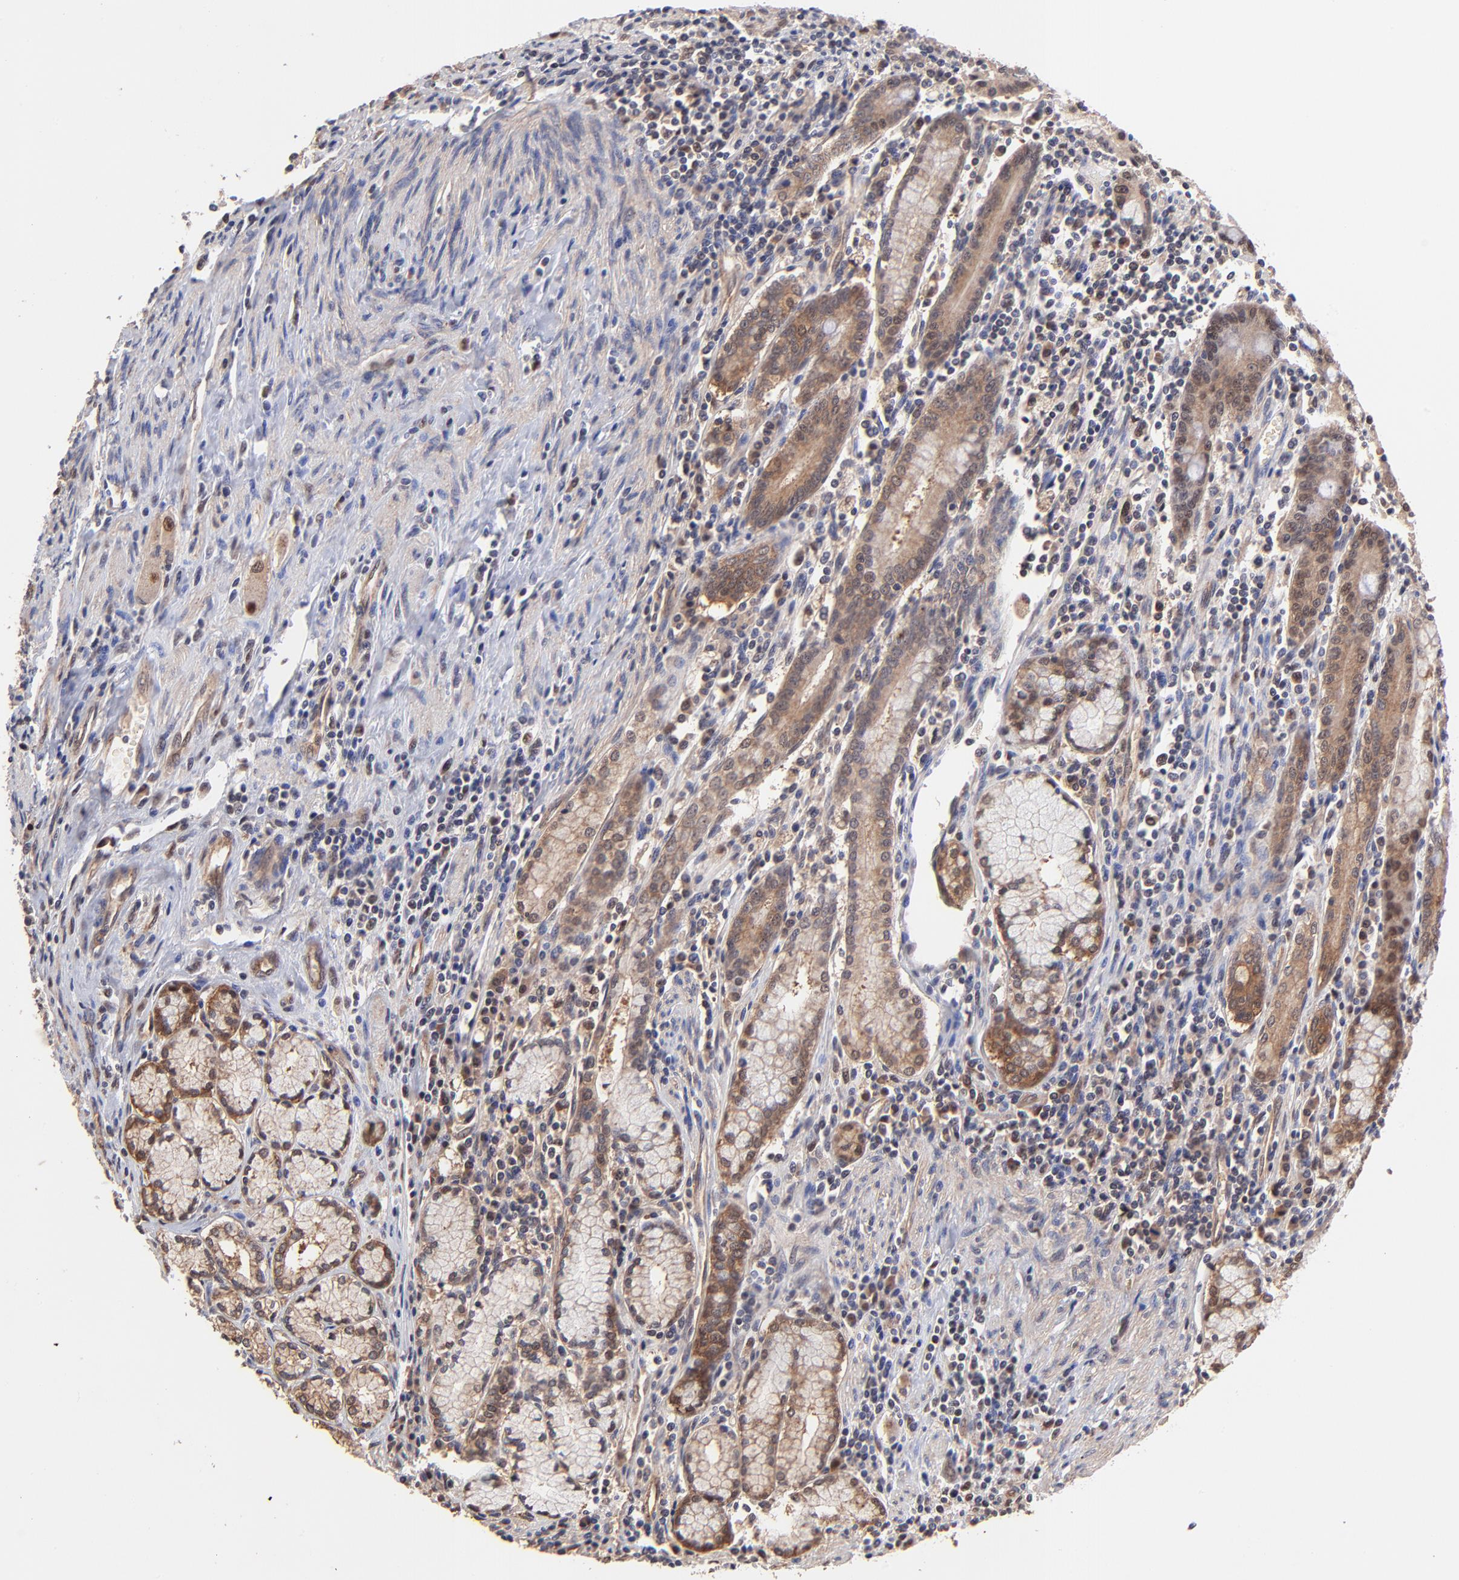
{"staining": {"intensity": "moderate", "quantity": ">75%", "location": "cytoplasmic/membranous"}, "tissue": "pancreatic cancer", "cell_type": "Tumor cells", "image_type": "cancer", "snomed": [{"axis": "morphology", "description": "Adenocarcinoma, NOS"}, {"axis": "topography", "description": "Pancreas"}], "caption": "Immunohistochemistry (IHC) of adenocarcinoma (pancreatic) exhibits medium levels of moderate cytoplasmic/membranous positivity in about >75% of tumor cells. (DAB (3,3'-diaminobenzidine) IHC, brown staining for protein, blue staining for nuclei).", "gene": "PSMA6", "patient": {"sex": "male", "age": 77}}